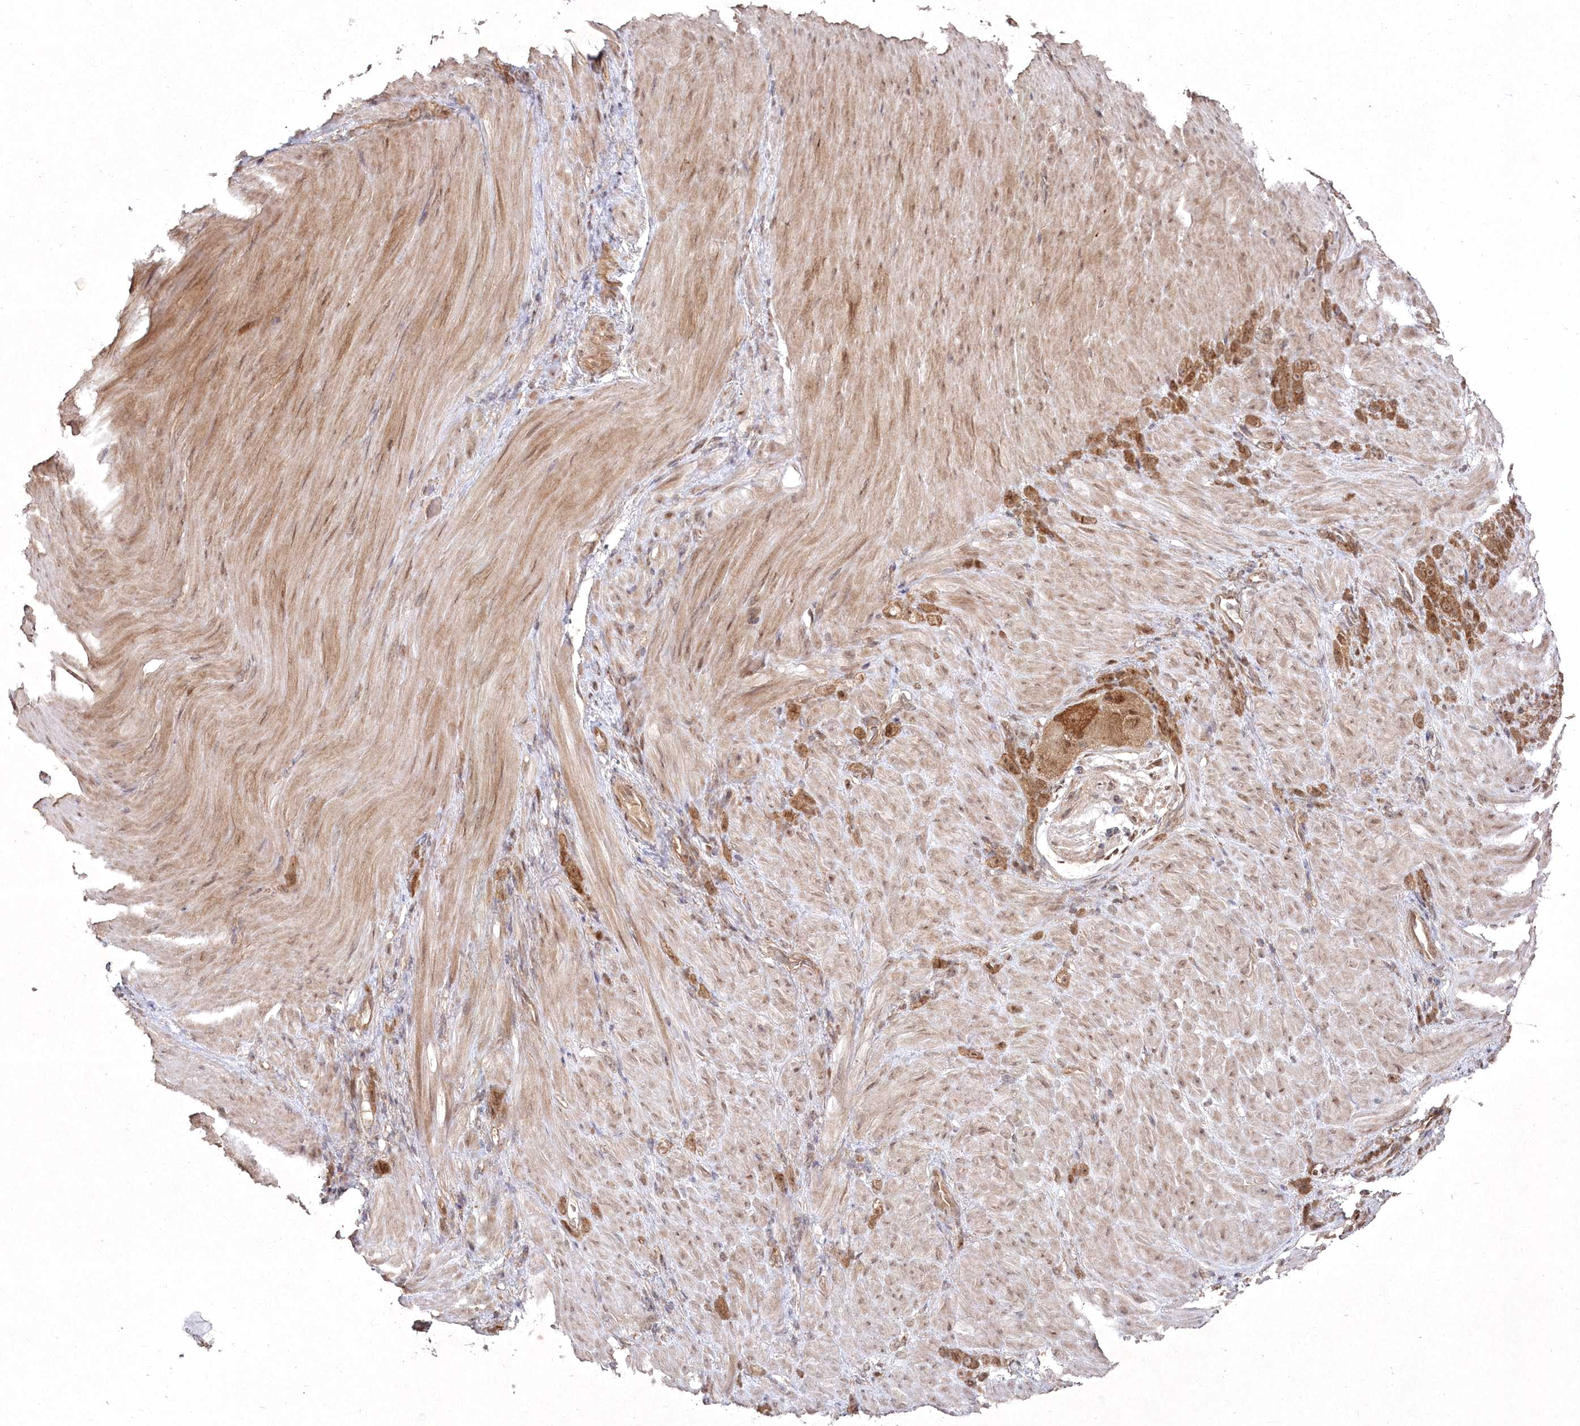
{"staining": {"intensity": "moderate", "quantity": ">75%", "location": "cytoplasmic/membranous"}, "tissue": "stomach cancer", "cell_type": "Tumor cells", "image_type": "cancer", "snomed": [{"axis": "morphology", "description": "Normal tissue, NOS"}, {"axis": "morphology", "description": "Adenocarcinoma, NOS"}, {"axis": "topography", "description": "Stomach"}], "caption": "Adenocarcinoma (stomach) stained for a protein (brown) displays moderate cytoplasmic/membranous positive positivity in about >75% of tumor cells.", "gene": "FBXL17", "patient": {"sex": "male", "age": 82}}